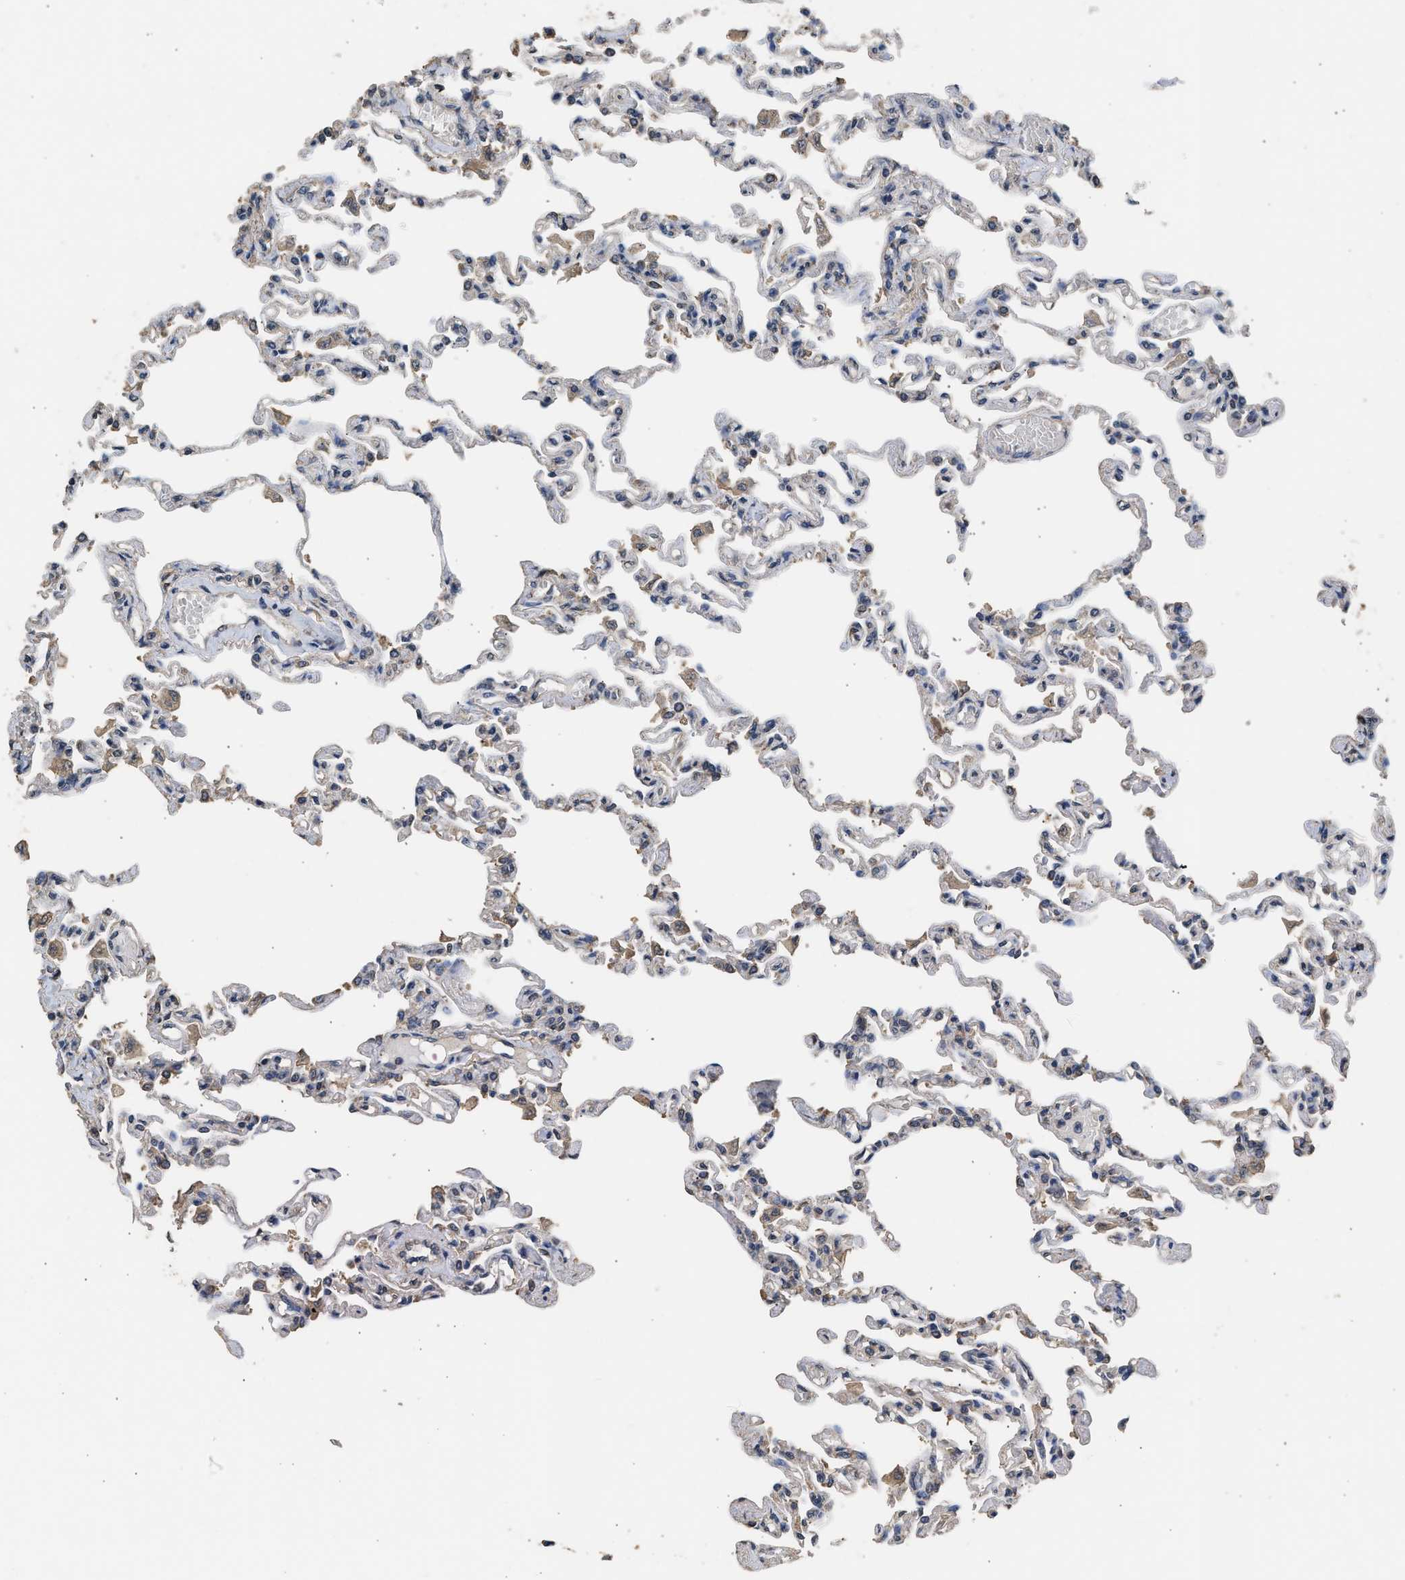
{"staining": {"intensity": "weak", "quantity": "<25%", "location": "cytoplasmic/membranous"}, "tissue": "lung", "cell_type": "Alveolar cells", "image_type": "normal", "snomed": [{"axis": "morphology", "description": "Normal tissue, NOS"}, {"axis": "topography", "description": "Lung"}], "caption": "High power microscopy photomicrograph of an immunohistochemistry image of benign lung, revealing no significant expression in alveolar cells.", "gene": "SPINT2", "patient": {"sex": "male", "age": 21}}